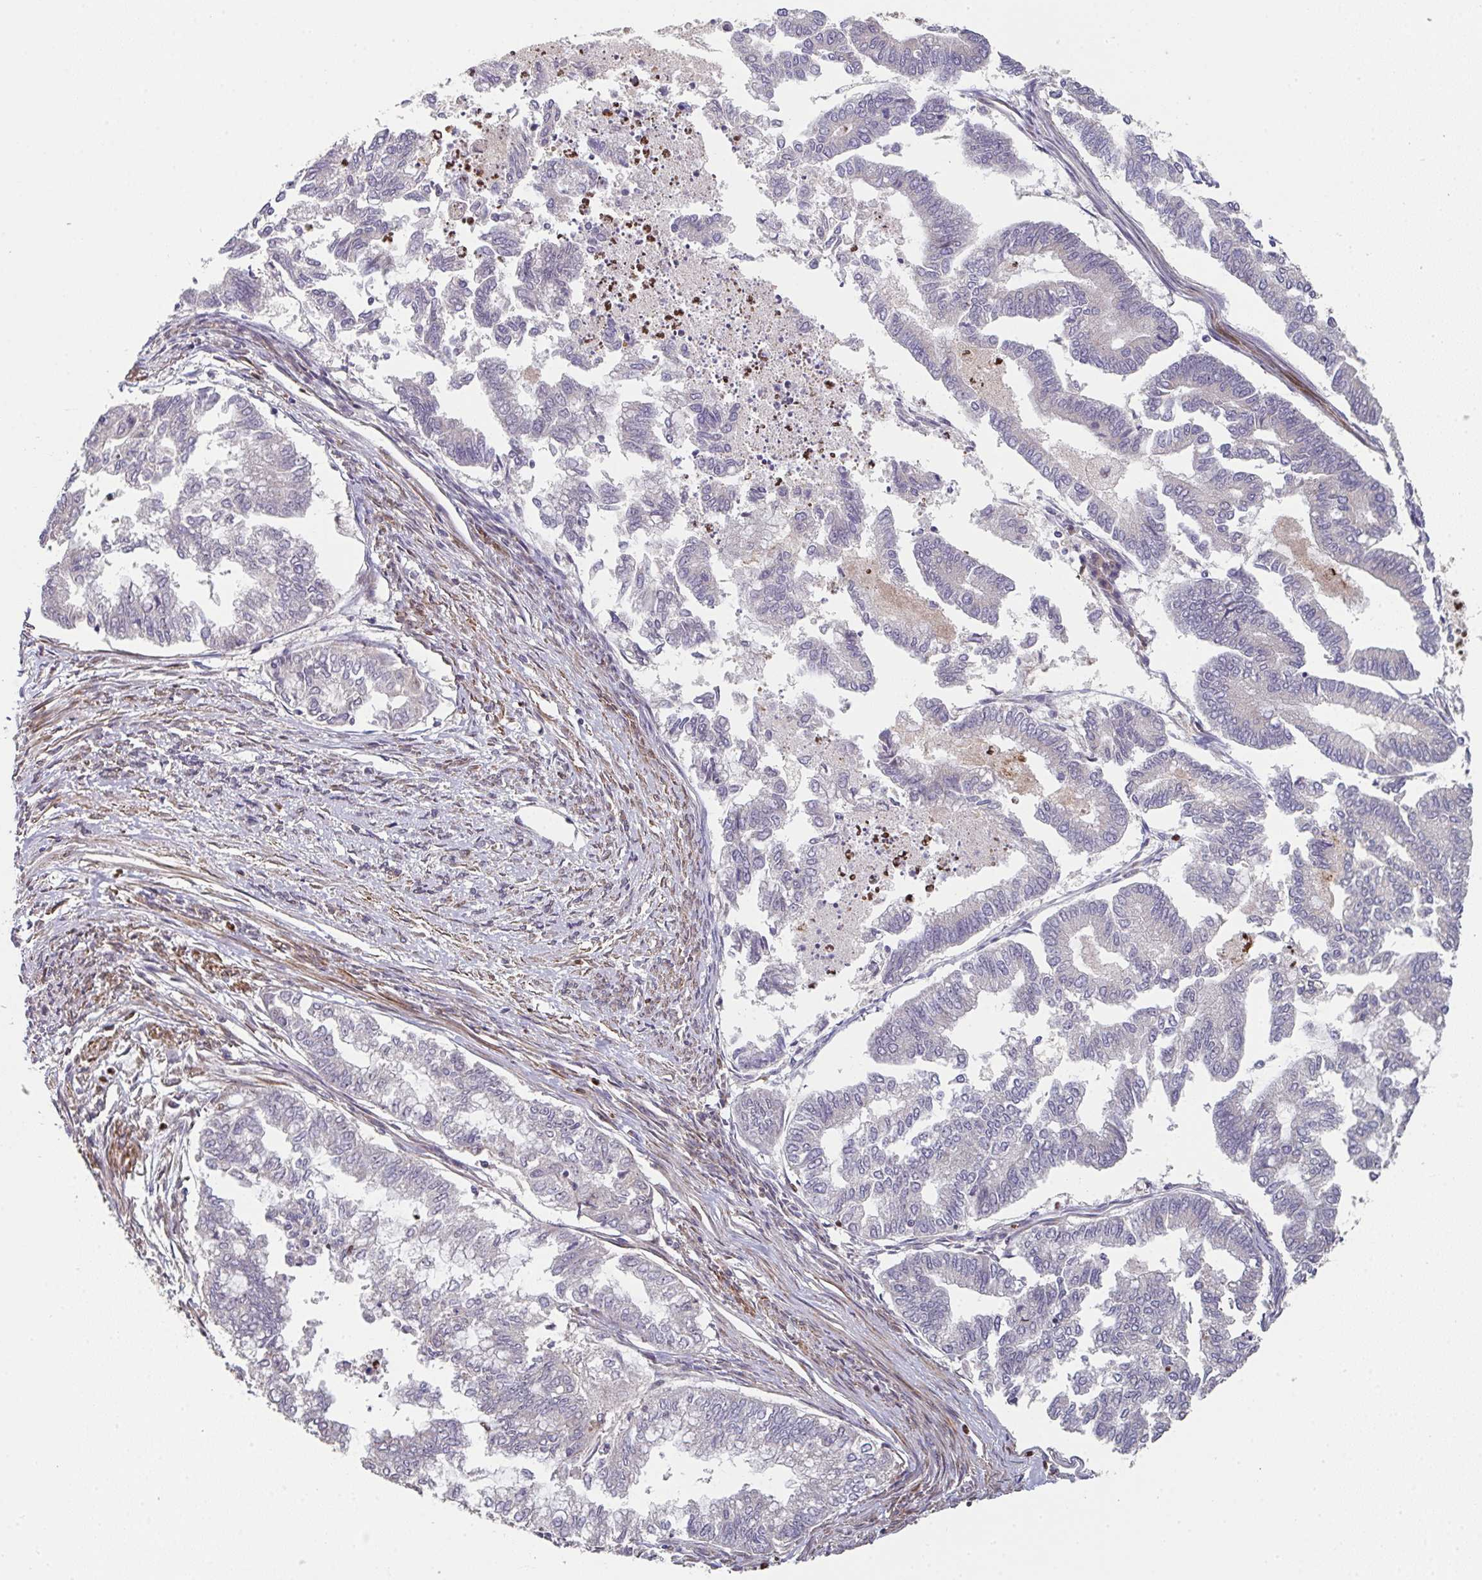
{"staining": {"intensity": "negative", "quantity": "none", "location": "none"}, "tissue": "endometrial cancer", "cell_type": "Tumor cells", "image_type": "cancer", "snomed": [{"axis": "morphology", "description": "Adenocarcinoma, NOS"}, {"axis": "topography", "description": "Endometrium"}], "caption": "The immunohistochemistry (IHC) photomicrograph has no significant staining in tumor cells of endometrial cancer (adenocarcinoma) tissue. (DAB (3,3'-diaminobenzidine) immunohistochemistry visualized using brightfield microscopy, high magnification).", "gene": "SIMC1", "patient": {"sex": "female", "age": 79}}